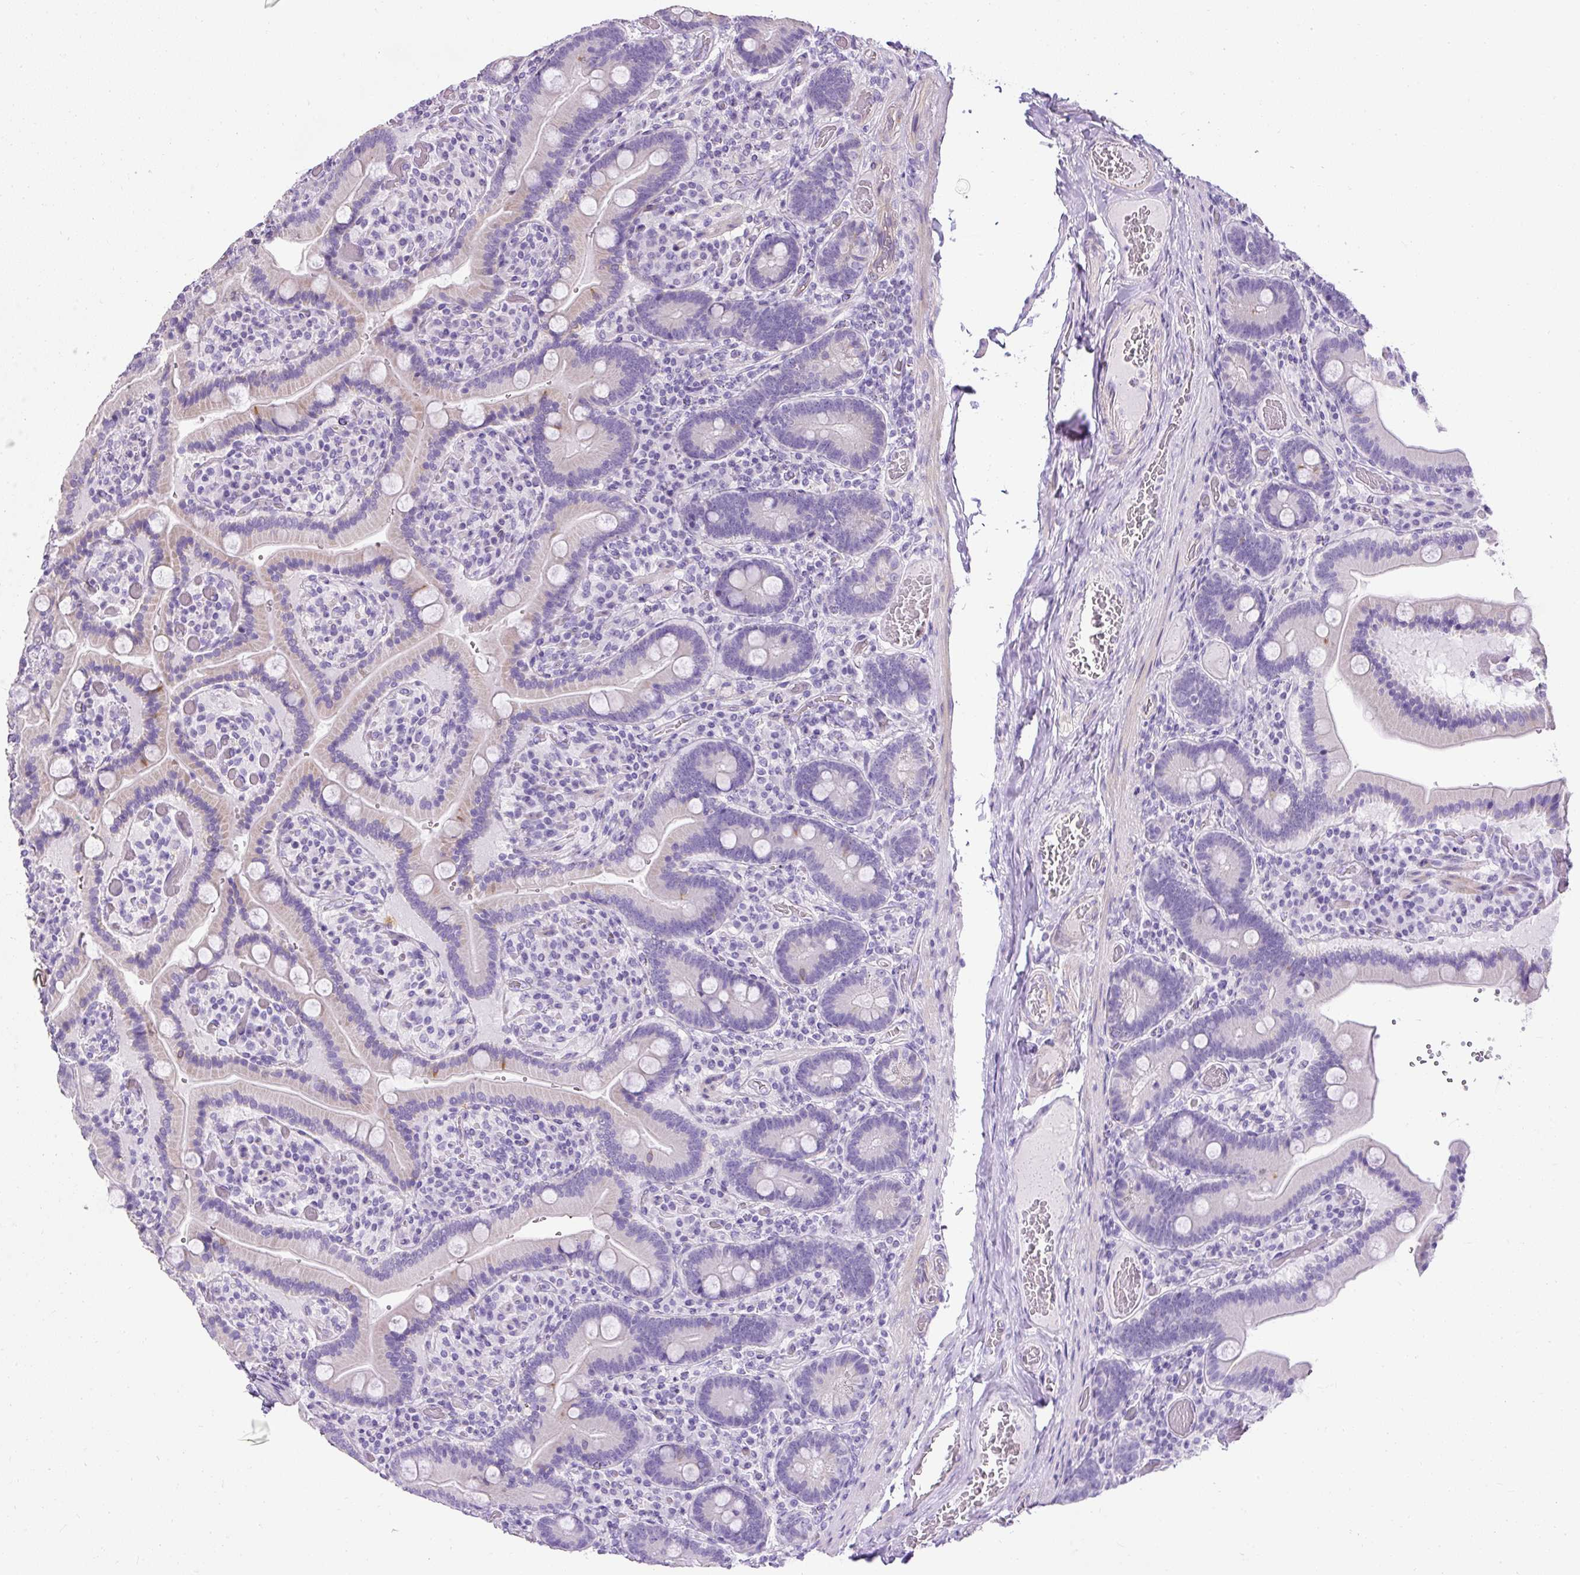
{"staining": {"intensity": "negative", "quantity": "none", "location": "none"}, "tissue": "duodenum", "cell_type": "Glandular cells", "image_type": "normal", "snomed": [{"axis": "morphology", "description": "Normal tissue, NOS"}, {"axis": "topography", "description": "Duodenum"}], "caption": "The image shows no staining of glandular cells in benign duodenum. (Brightfield microscopy of DAB immunohistochemistry (IHC) at high magnification).", "gene": "C2CD4C", "patient": {"sex": "female", "age": 62}}